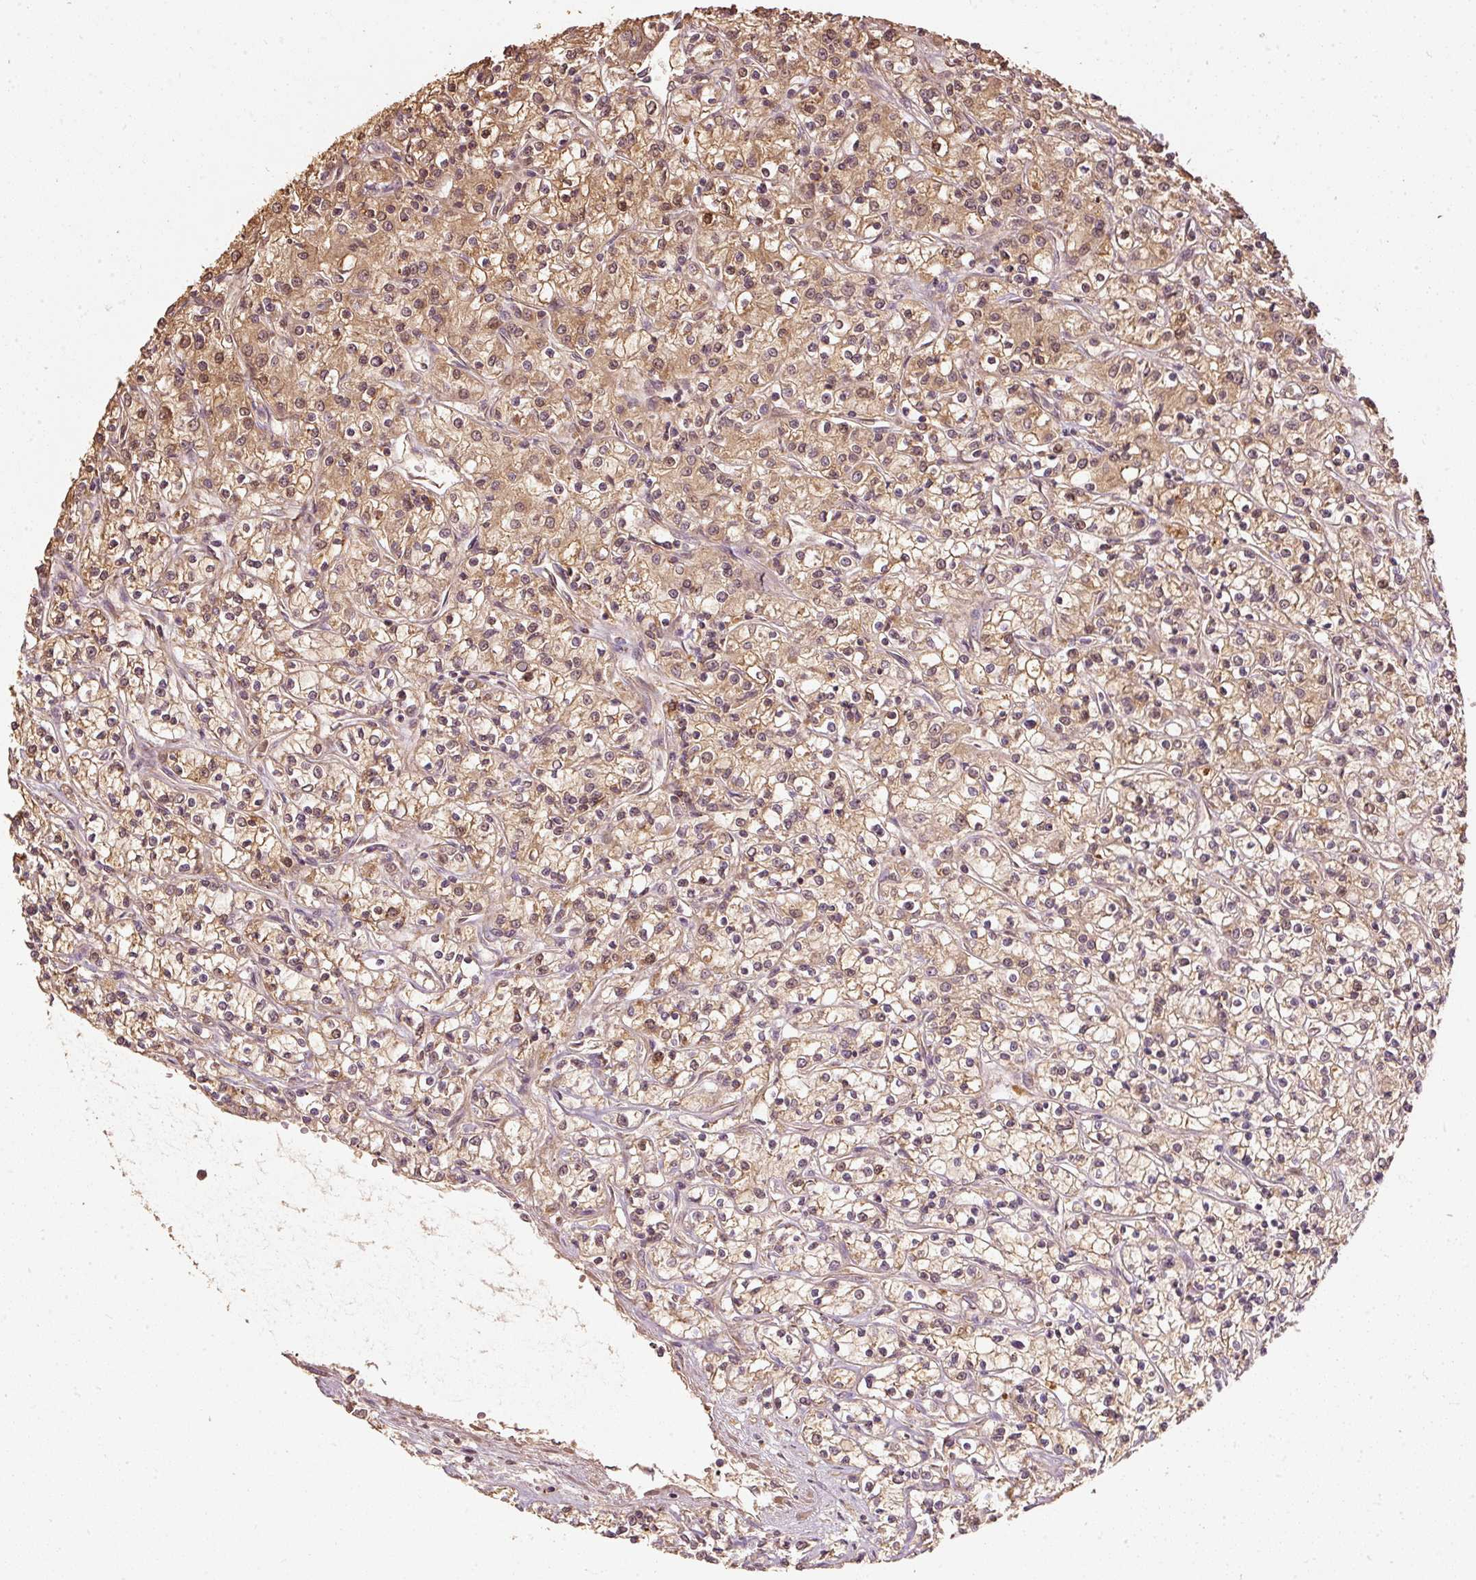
{"staining": {"intensity": "weak", "quantity": ">75%", "location": "cytoplasmic/membranous"}, "tissue": "renal cancer", "cell_type": "Tumor cells", "image_type": "cancer", "snomed": [{"axis": "morphology", "description": "Adenocarcinoma, NOS"}, {"axis": "topography", "description": "Kidney"}], "caption": "An immunohistochemistry (IHC) photomicrograph of neoplastic tissue is shown. Protein staining in brown shows weak cytoplasmic/membranous positivity in adenocarcinoma (renal) within tumor cells. The staining was performed using DAB to visualize the protein expression in brown, while the nuclei were stained in blue with hematoxylin (Magnification: 20x).", "gene": "FUT8", "patient": {"sex": "female", "age": 59}}